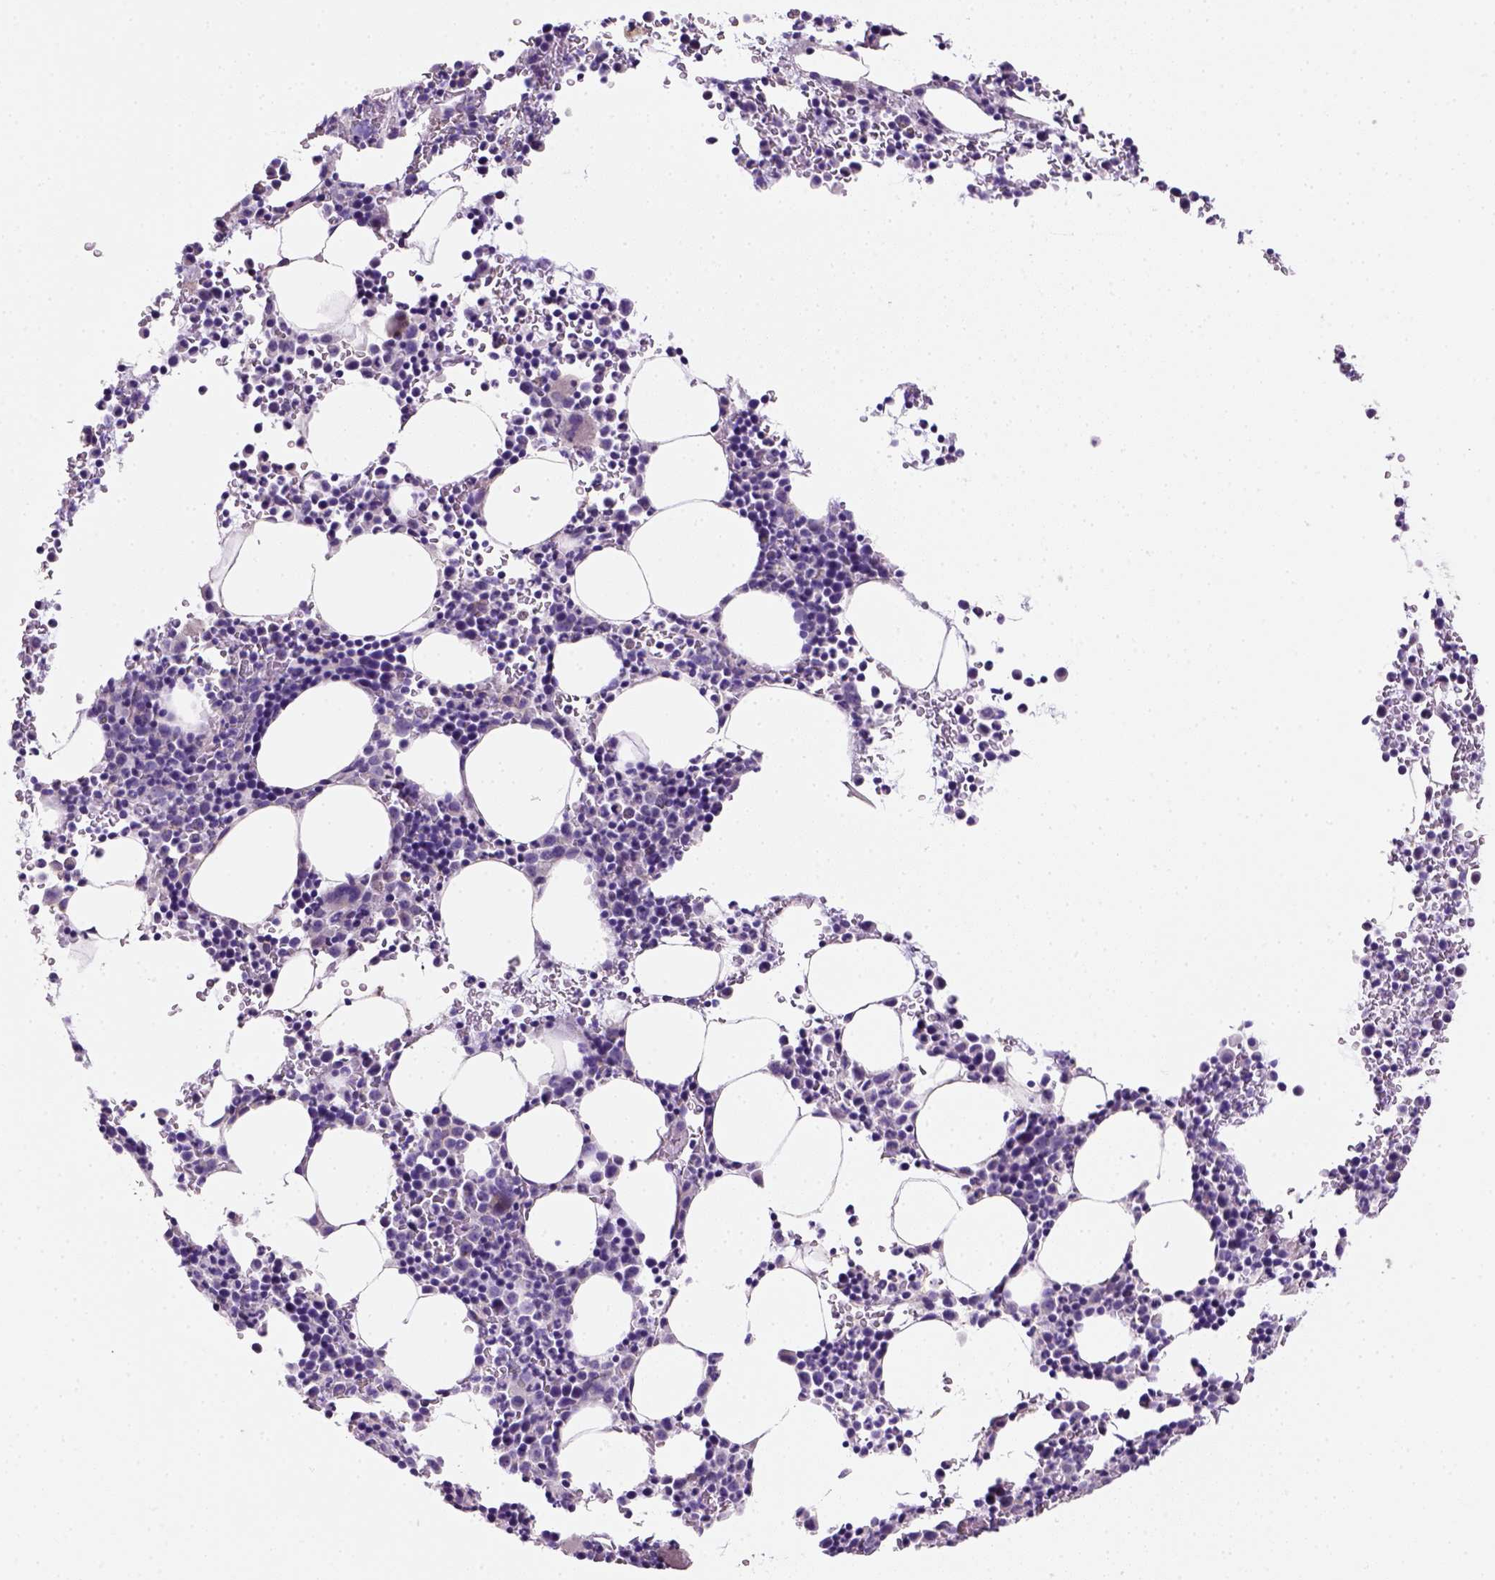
{"staining": {"intensity": "negative", "quantity": "none", "location": "none"}, "tissue": "bone marrow", "cell_type": "Hematopoietic cells", "image_type": "normal", "snomed": [{"axis": "morphology", "description": "Normal tissue, NOS"}, {"axis": "topography", "description": "Bone marrow"}], "caption": "High power microscopy micrograph of an immunohistochemistry (IHC) histopathology image of normal bone marrow, revealing no significant staining in hematopoietic cells.", "gene": "HTRA1", "patient": {"sex": "male", "age": 58}}